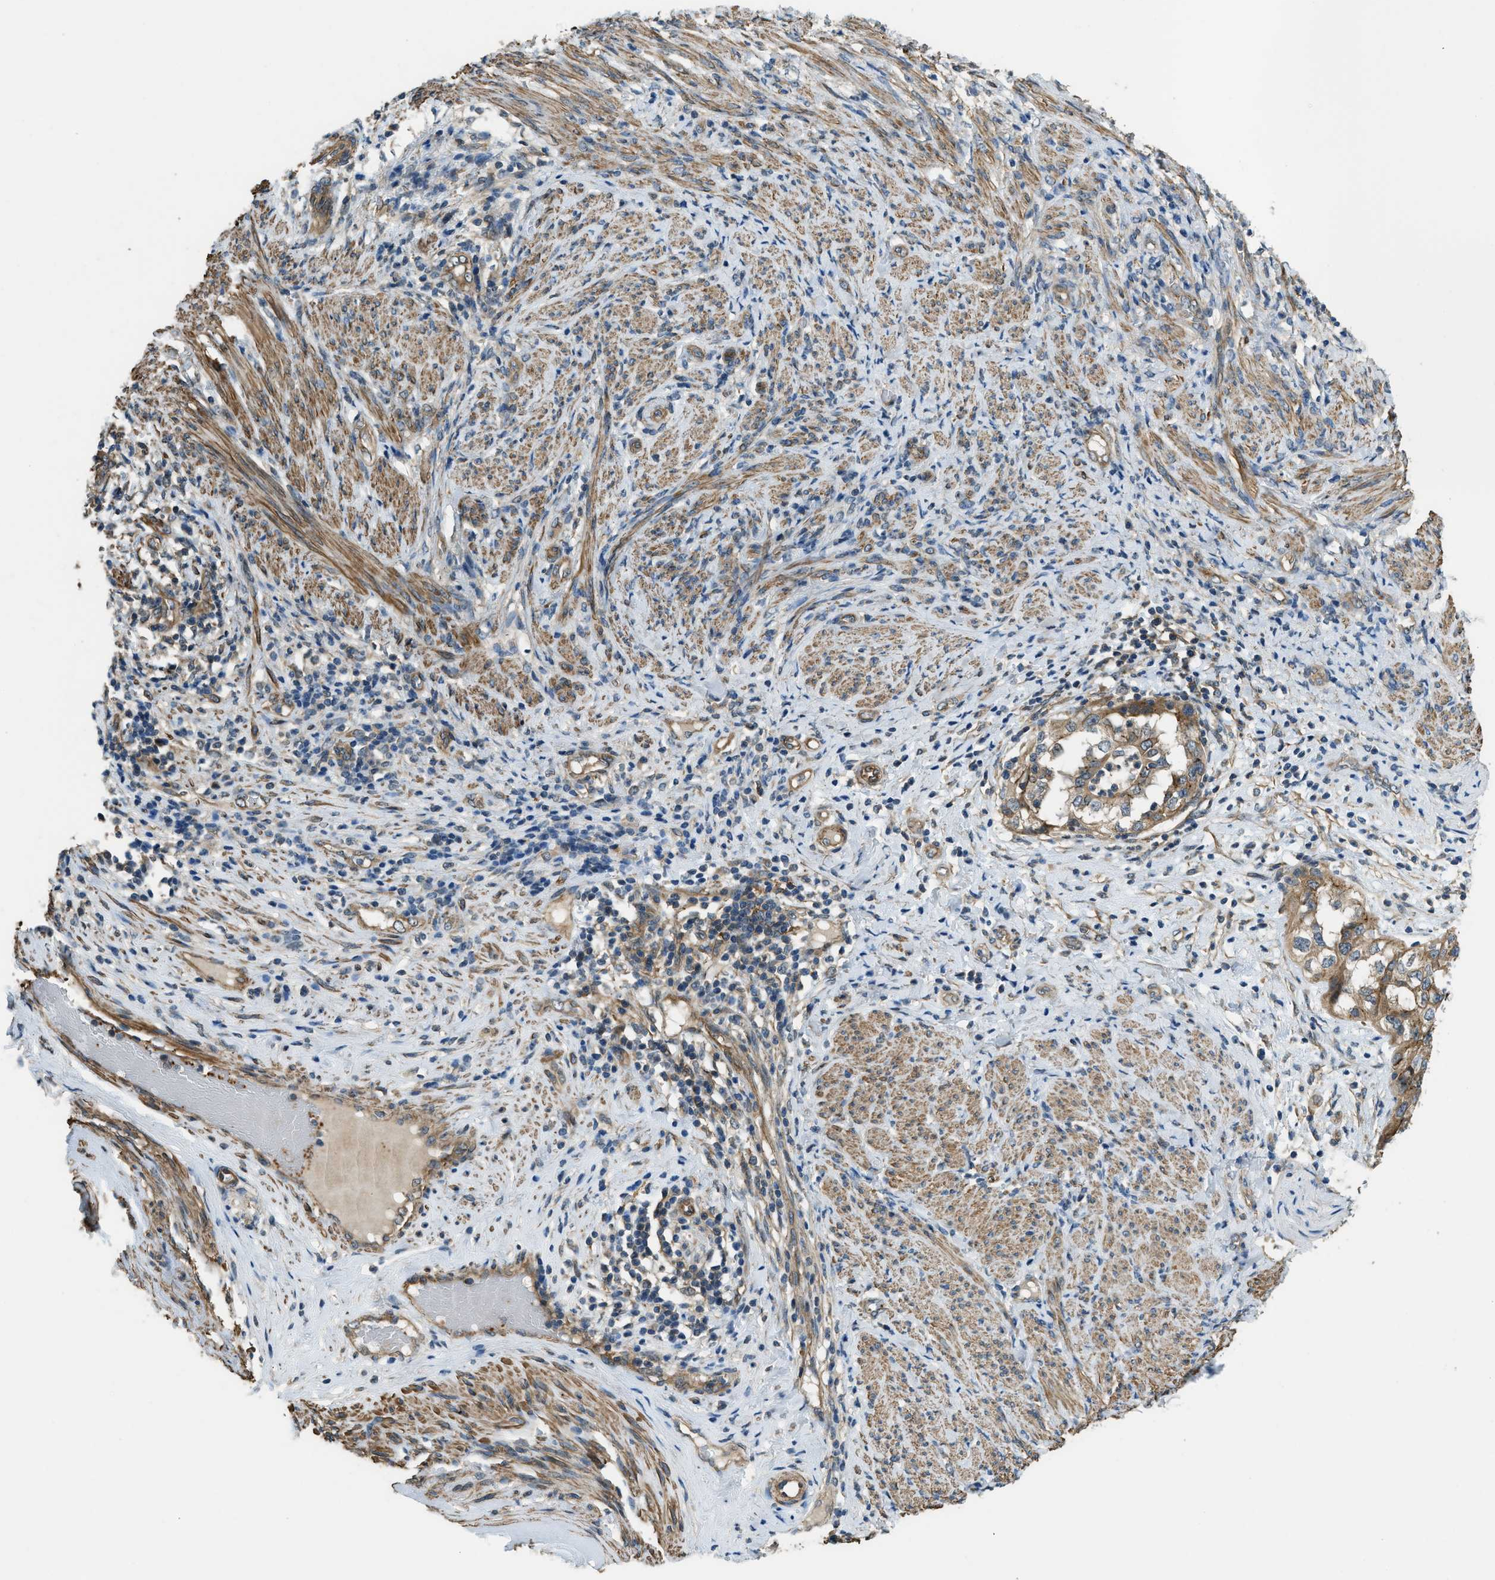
{"staining": {"intensity": "moderate", "quantity": ">75%", "location": "cytoplasmic/membranous"}, "tissue": "endometrial cancer", "cell_type": "Tumor cells", "image_type": "cancer", "snomed": [{"axis": "morphology", "description": "Adenocarcinoma, NOS"}, {"axis": "topography", "description": "Endometrium"}], "caption": "Immunohistochemical staining of adenocarcinoma (endometrial) reveals medium levels of moderate cytoplasmic/membranous positivity in about >75% of tumor cells.", "gene": "CGN", "patient": {"sex": "female", "age": 85}}